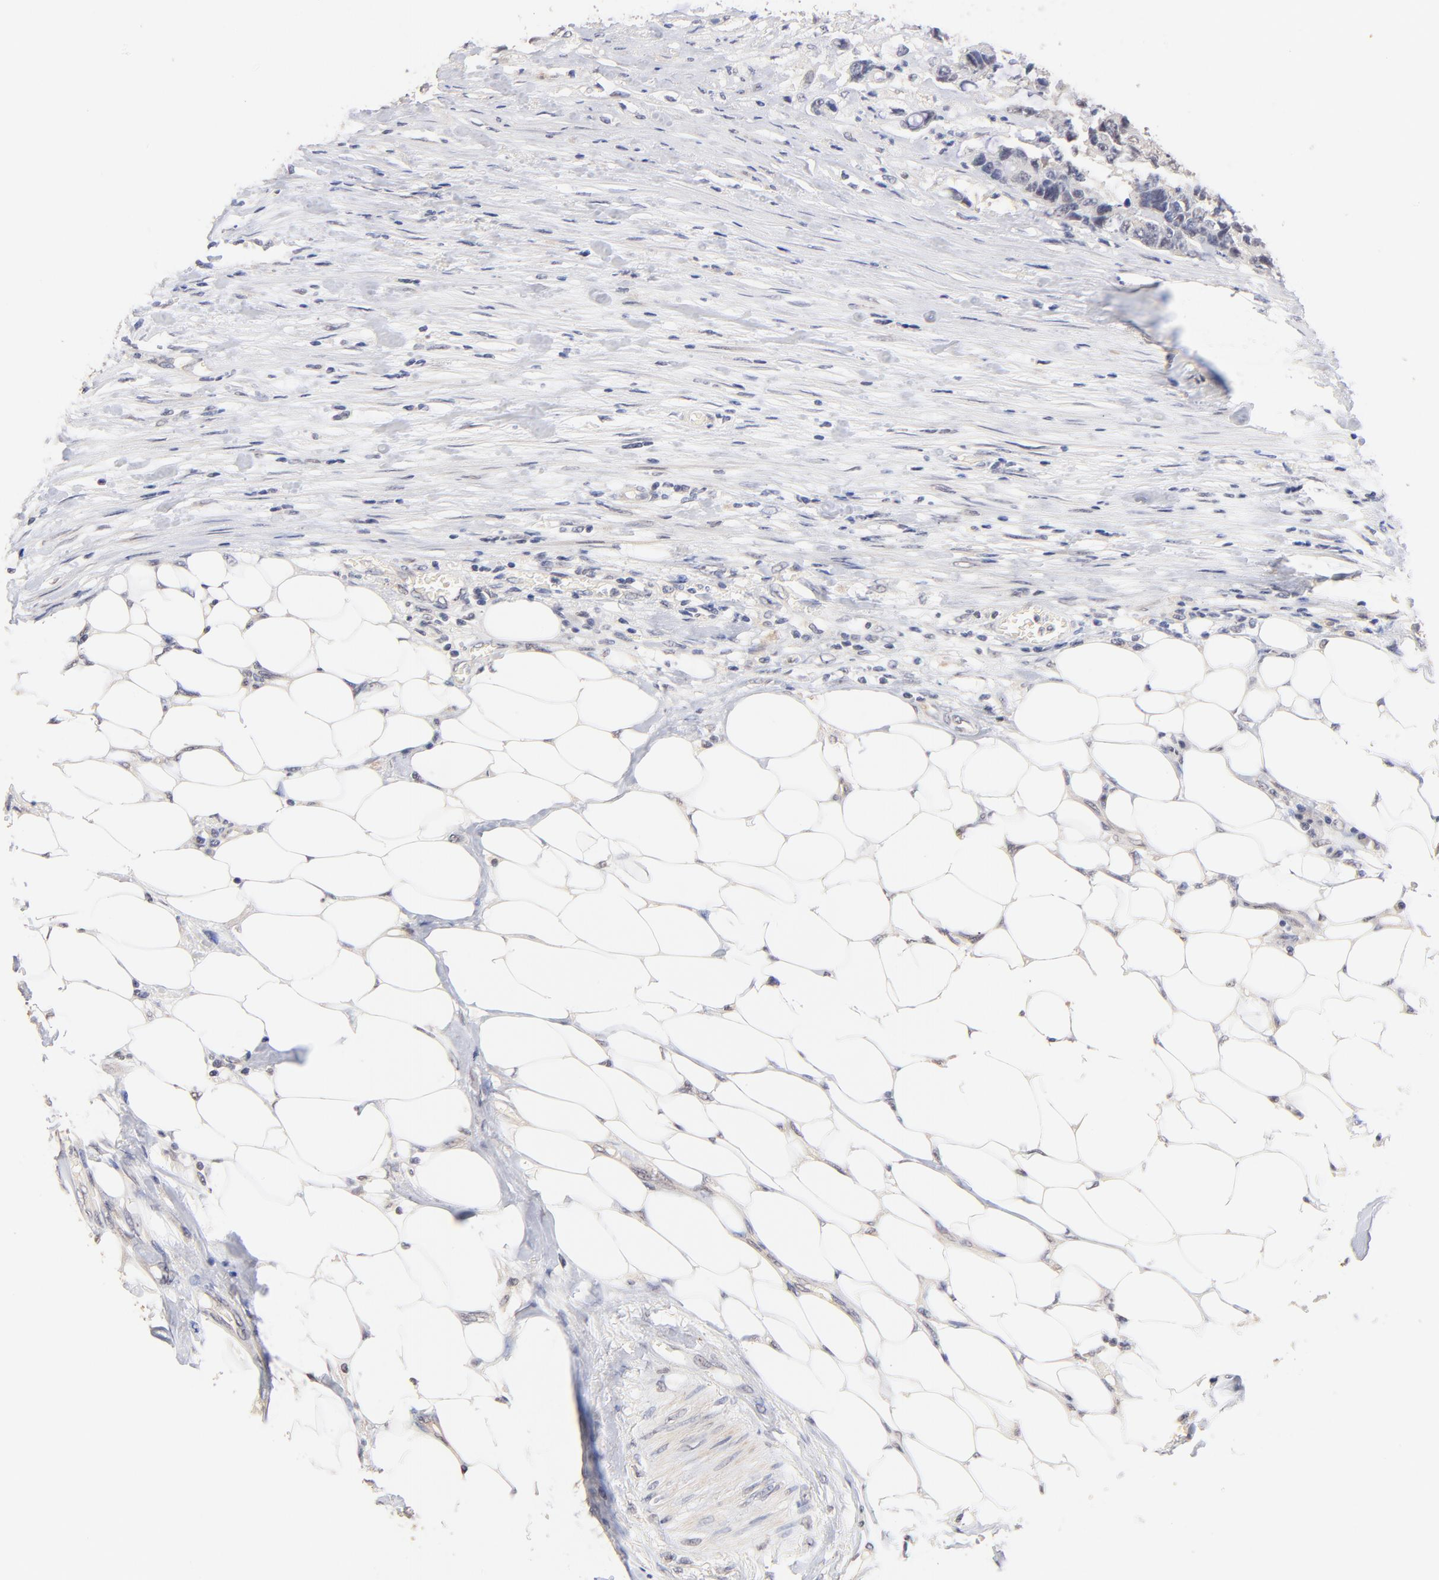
{"staining": {"intensity": "negative", "quantity": "none", "location": "none"}, "tissue": "colorectal cancer", "cell_type": "Tumor cells", "image_type": "cancer", "snomed": [{"axis": "morphology", "description": "Adenocarcinoma, NOS"}, {"axis": "topography", "description": "Colon"}], "caption": "Tumor cells show no significant protein positivity in colorectal cancer (adenocarcinoma).", "gene": "RIBC2", "patient": {"sex": "female", "age": 86}}